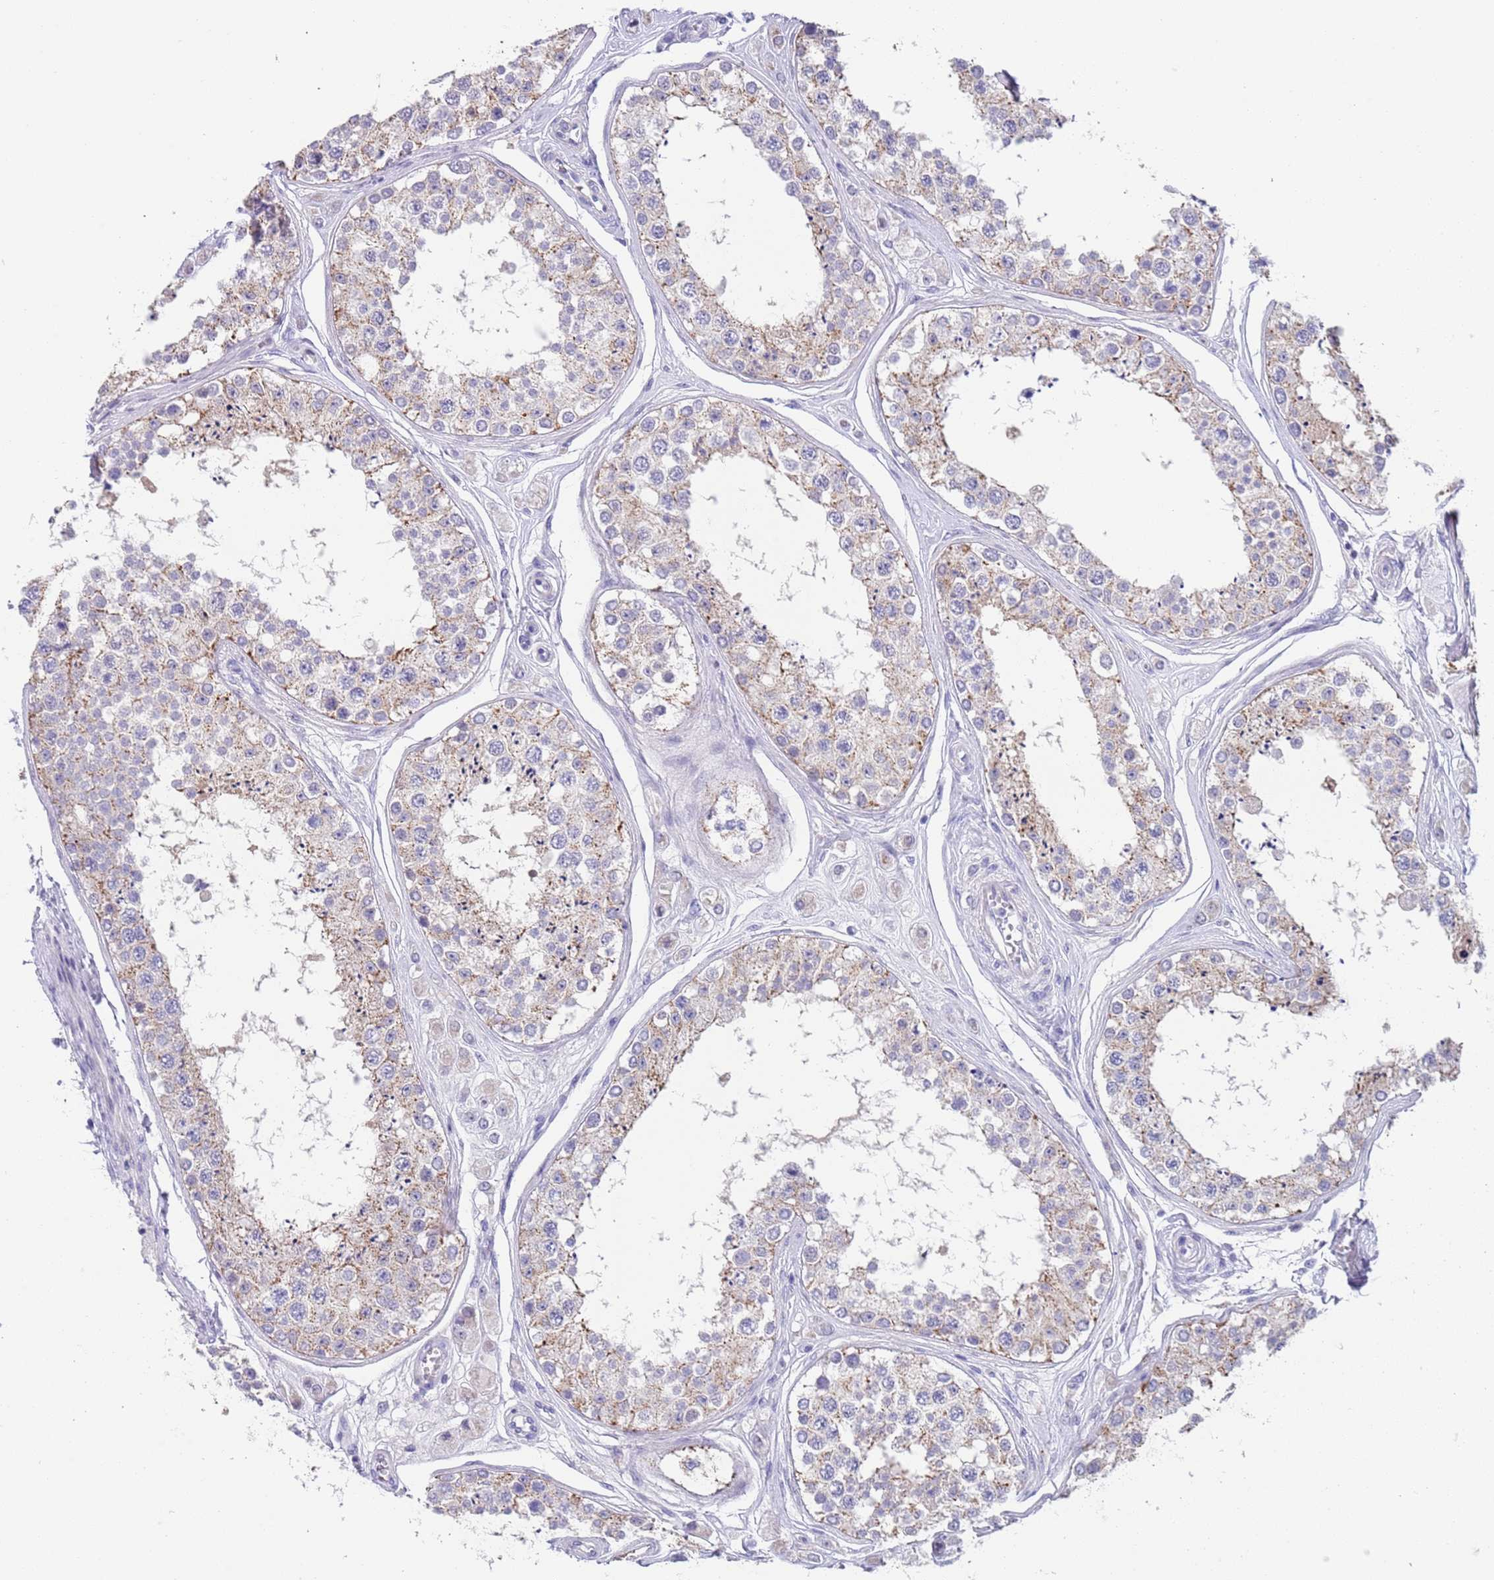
{"staining": {"intensity": "weak", "quantity": "<25%", "location": "cytoplasmic/membranous"}, "tissue": "testis", "cell_type": "Cells in seminiferous ducts", "image_type": "normal", "snomed": [{"axis": "morphology", "description": "Normal tissue, NOS"}, {"axis": "topography", "description": "Testis"}], "caption": "Cells in seminiferous ducts are negative for brown protein staining in normal testis. (DAB immunohistochemistry (IHC) visualized using brightfield microscopy, high magnification).", "gene": "SPIRE2", "patient": {"sex": "male", "age": 25}}